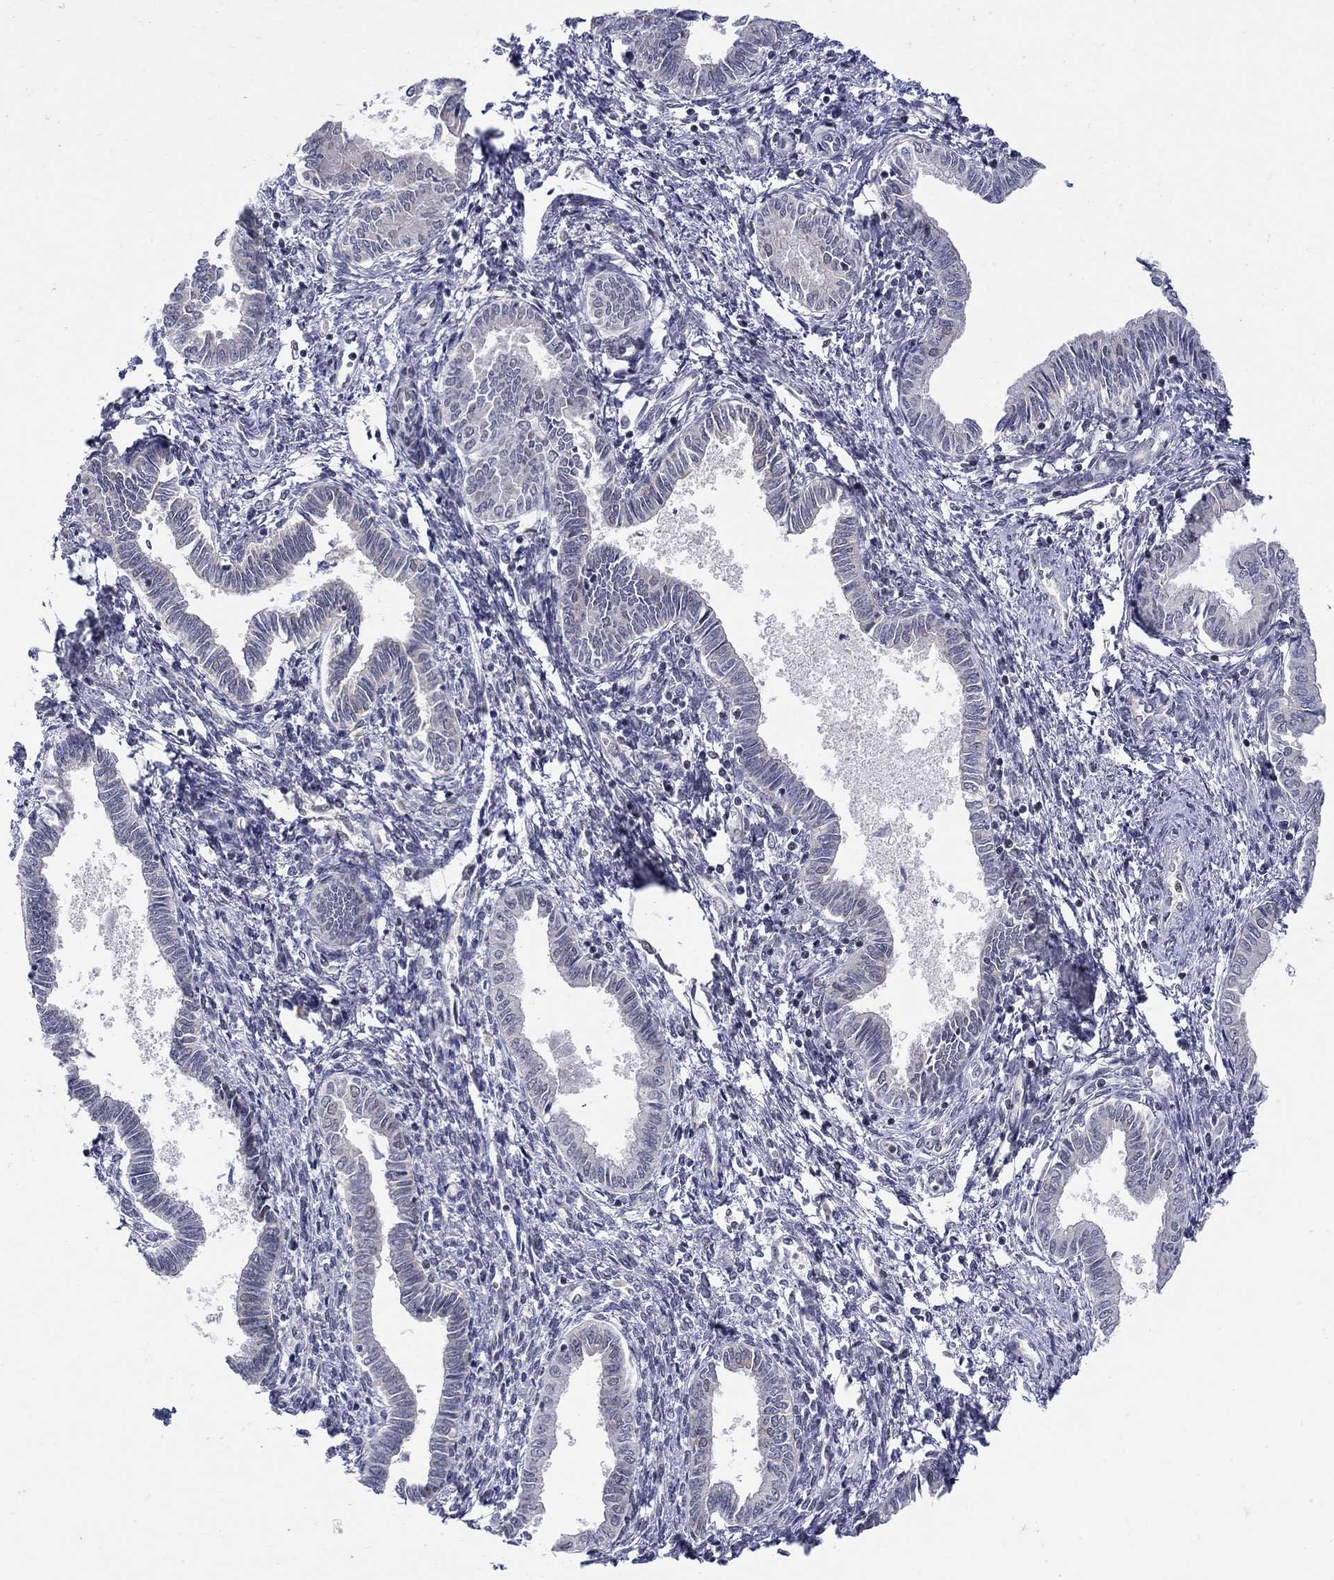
{"staining": {"intensity": "negative", "quantity": "none", "location": "none"}, "tissue": "cervical cancer", "cell_type": "Tumor cells", "image_type": "cancer", "snomed": [{"axis": "morphology", "description": "Adenocarcinoma, NOS"}, {"axis": "topography", "description": "Cervix"}], "caption": "Tumor cells are negative for protein expression in human adenocarcinoma (cervical). (DAB immunohistochemistry, high magnification).", "gene": "KLF12", "patient": {"sex": "female", "age": 42}}